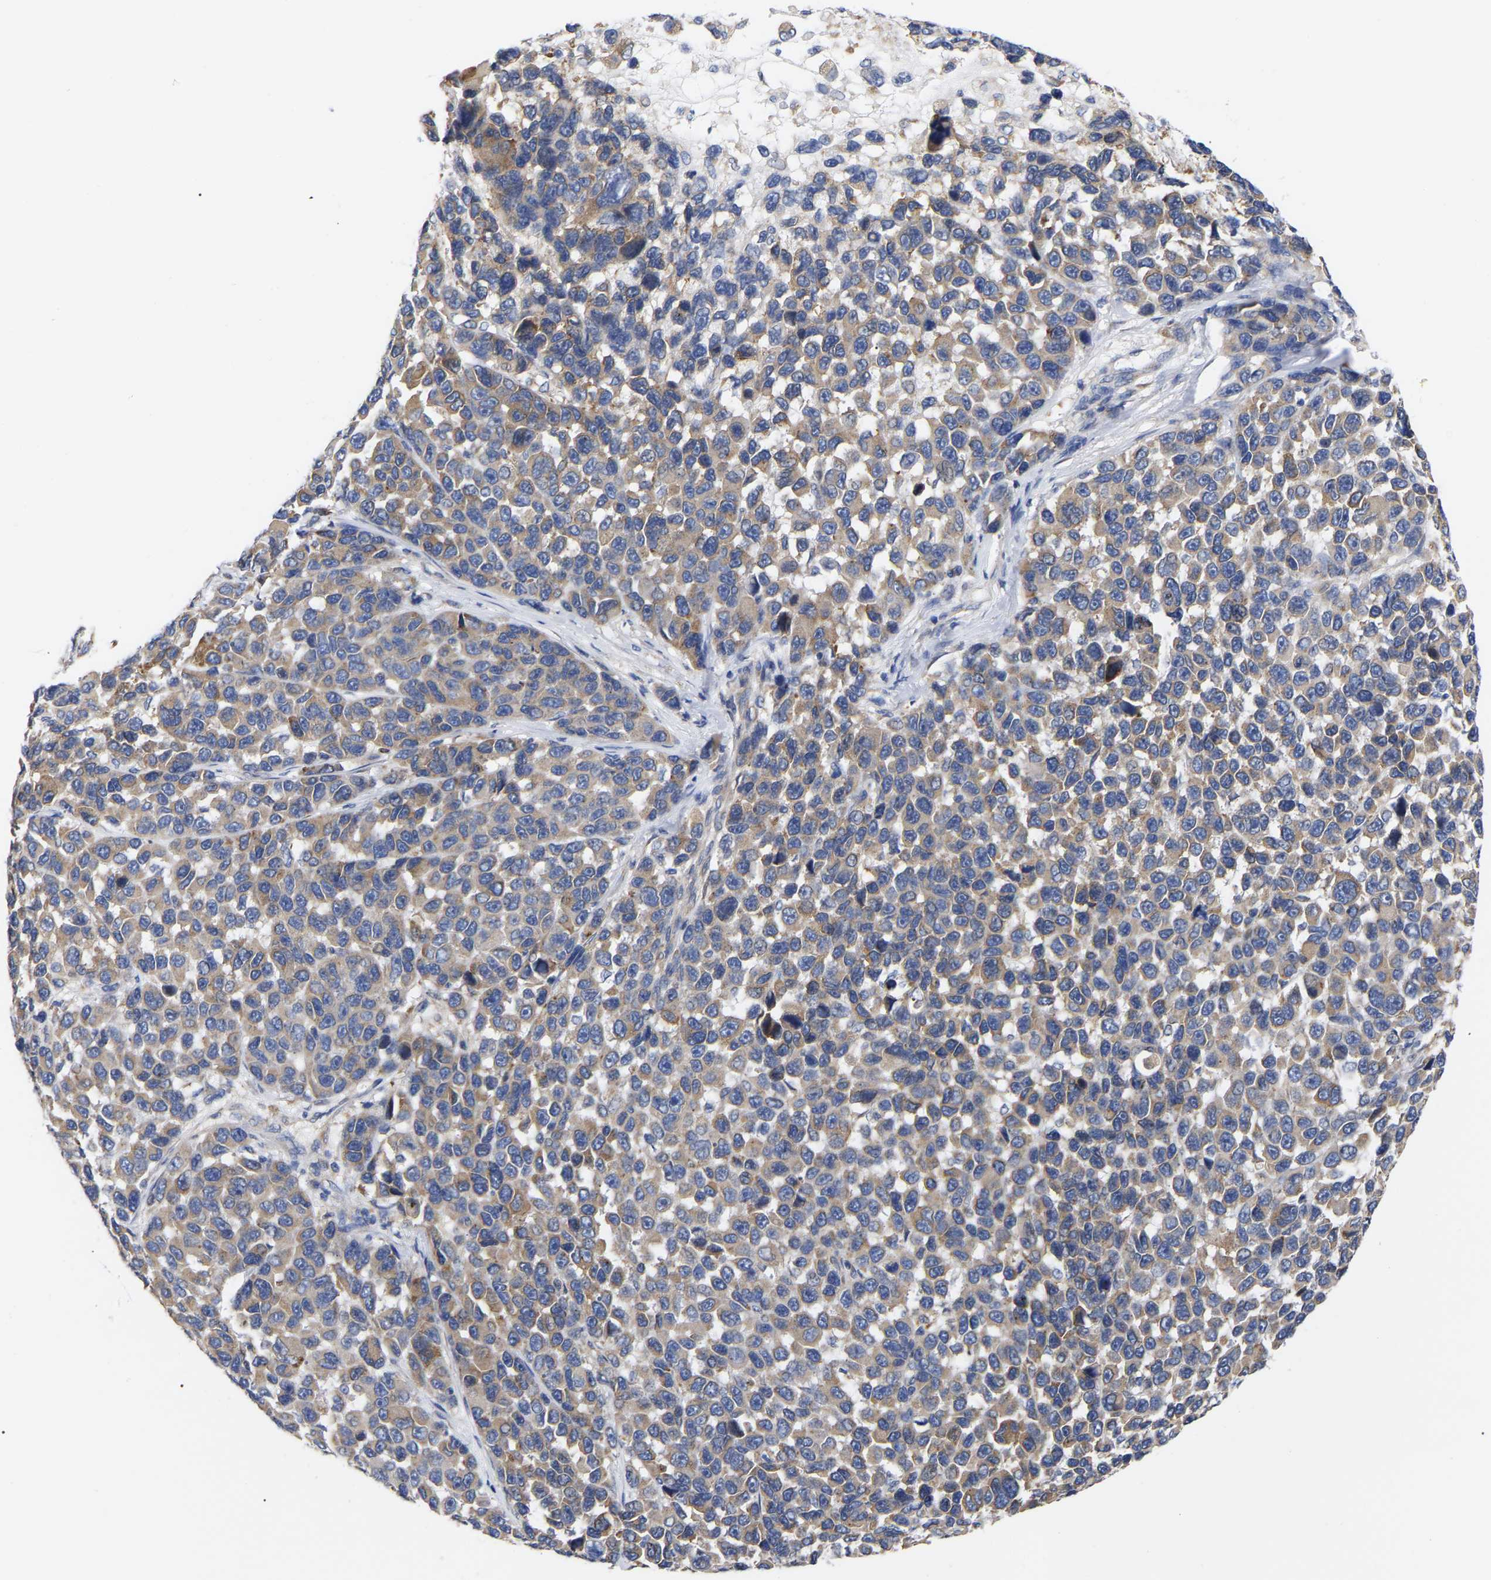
{"staining": {"intensity": "moderate", "quantity": ">75%", "location": "cytoplasmic/membranous"}, "tissue": "melanoma", "cell_type": "Tumor cells", "image_type": "cancer", "snomed": [{"axis": "morphology", "description": "Malignant melanoma, NOS"}, {"axis": "topography", "description": "Skin"}], "caption": "IHC (DAB) staining of human malignant melanoma reveals moderate cytoplasmic/membranous protein expression in about >75% of tumor cells. The staining was performed using DAB (3,3'-diaminobenzidine) to visualize the protein expression in brown, while the nuclei were stained in blue with hematoxylin (Magnification: 20x).", "gene": "CFAP298", "patient": {"sex": "male", "age": 53}}